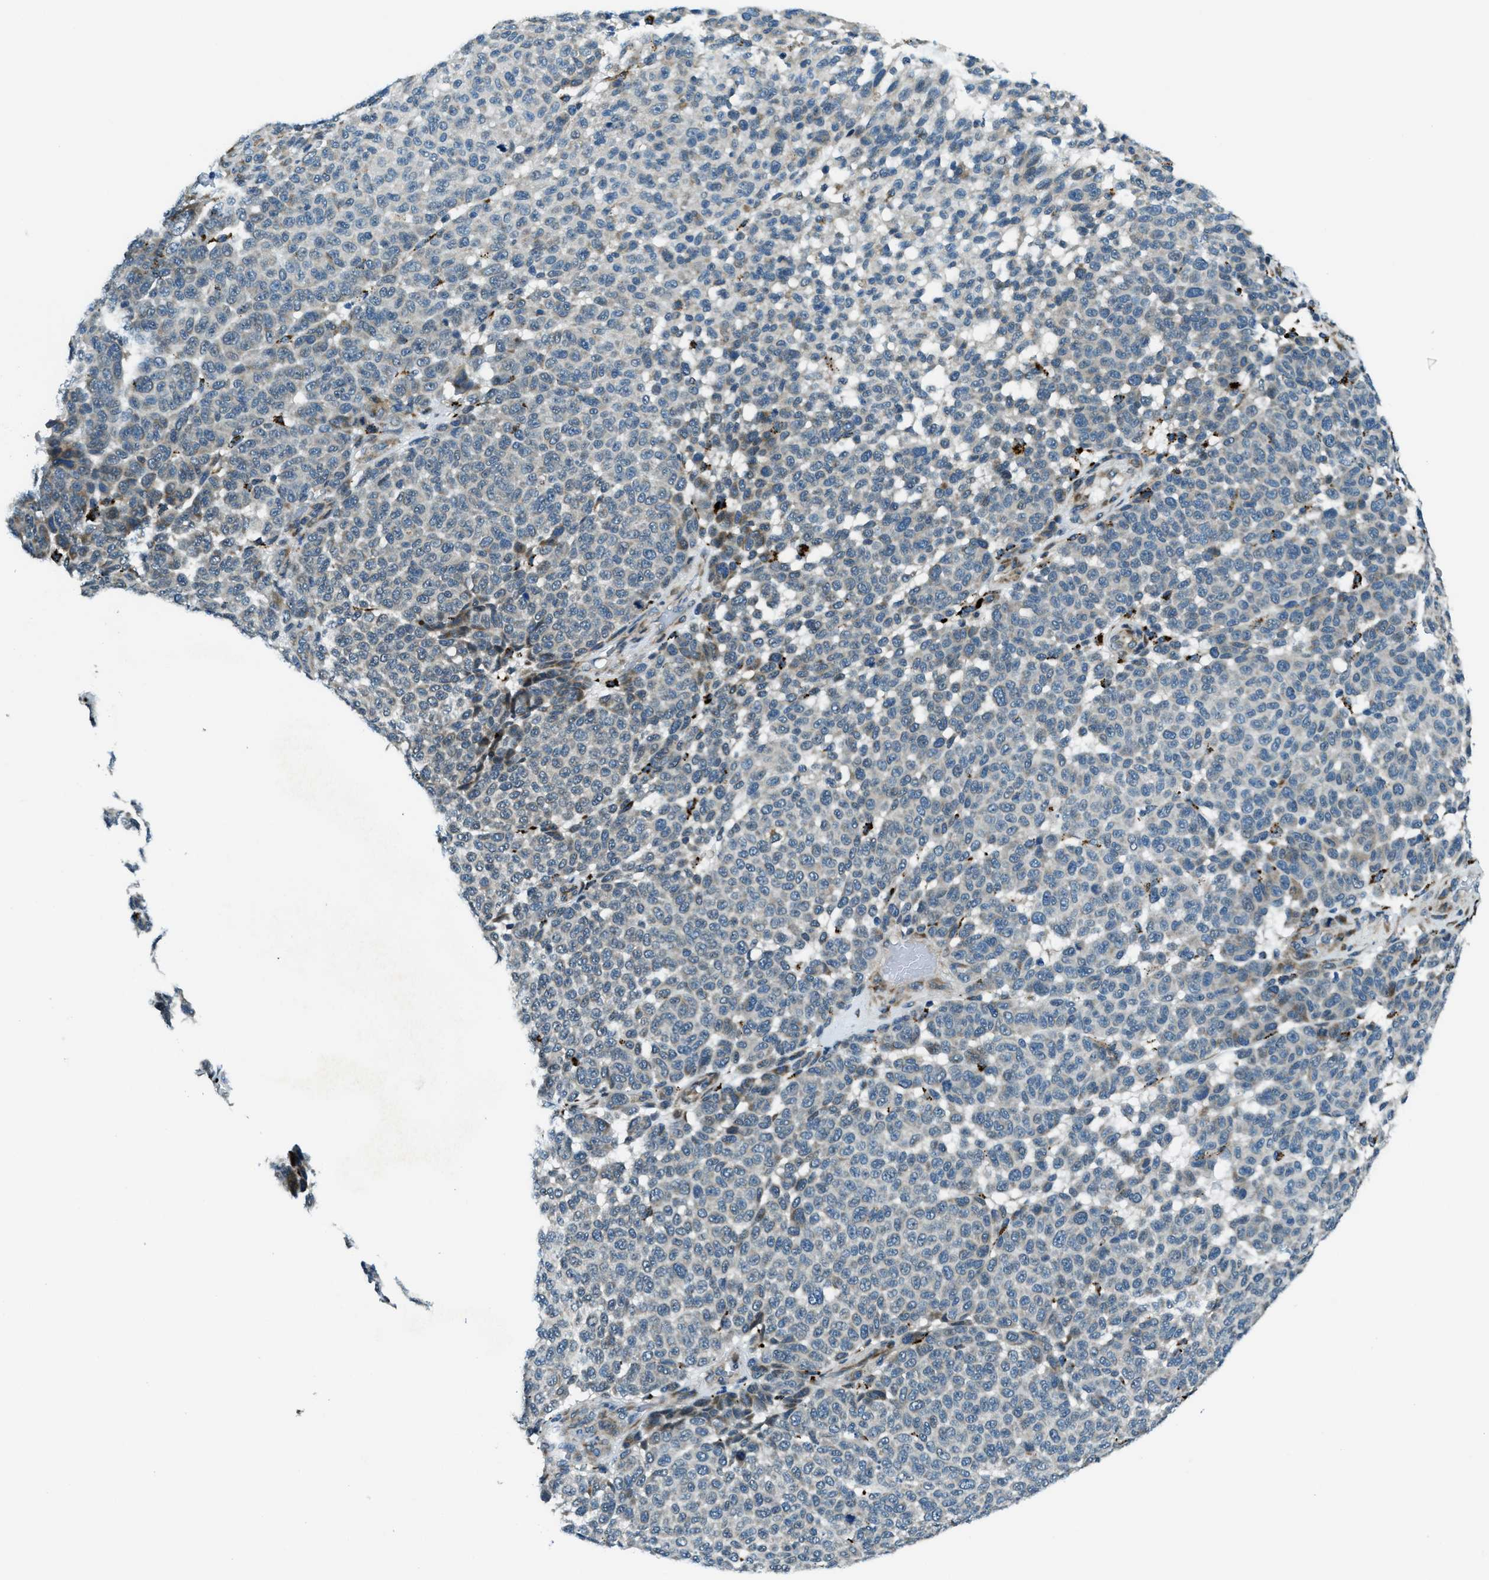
{"staining": {"intensity": "moderate", "quantity": "<25%", "location": "cytoplasmic/membranous"}, "tissue": "melanoma", "cell_type": "Tumor cells", "image_type": "cancer", "snomed": [{"axis": "morphology", "description": "Malignant melanoma, NOS"}, {"axis": "topography", "description": "Skin"}], "caption": "Tumor cells demonstrate low levels of moderate cytoplasmic/membranous positivity in about <25% of cells in human melanoma.", "gene": "GINM1", "patient": {"sex": "male", "age": 59}}